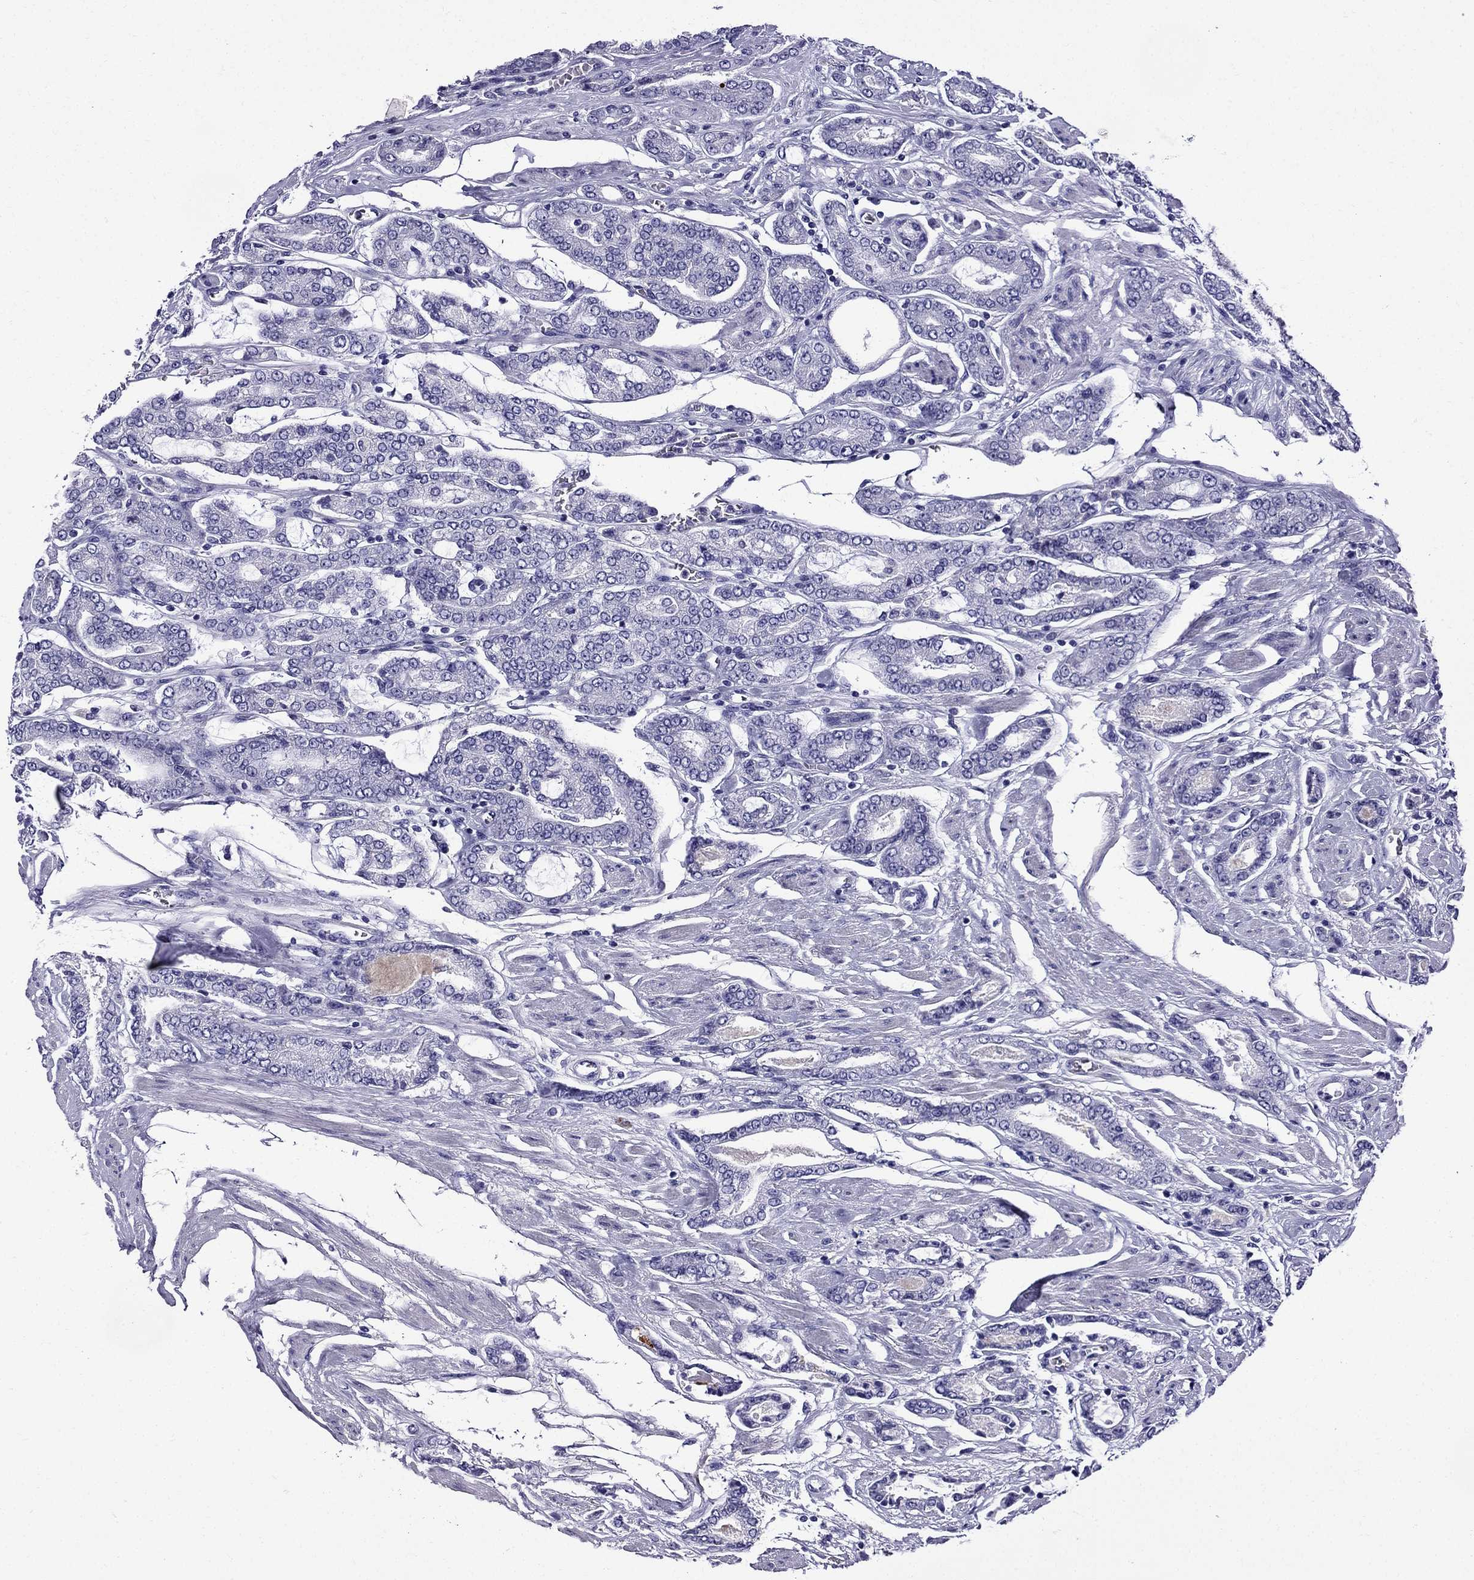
{"staining": {"intensity": "negative", "quantity": "none", "location": "none"}, "tissue": "prostate cancer", "cell_type": "Tumor cells", "image_type": "cancer", "snomed": [{"axis": "morphology", "description": "Adenocarcinoma, NOS"}, {"axis": "topography", "description": "Prostate"}], "caption": "Prostate cancer was stained to show a protein in brown. There is no significant staining in tumor cells. Brightfield microscopy of immunohistochemistry (IHC) stained with DAB (3,3'-diaminobenzidine) (brown) and hematoxylin (blue), captured at high magnification.", "gene": "ERC2", "patient": {"sex": "male", "age": 64}}